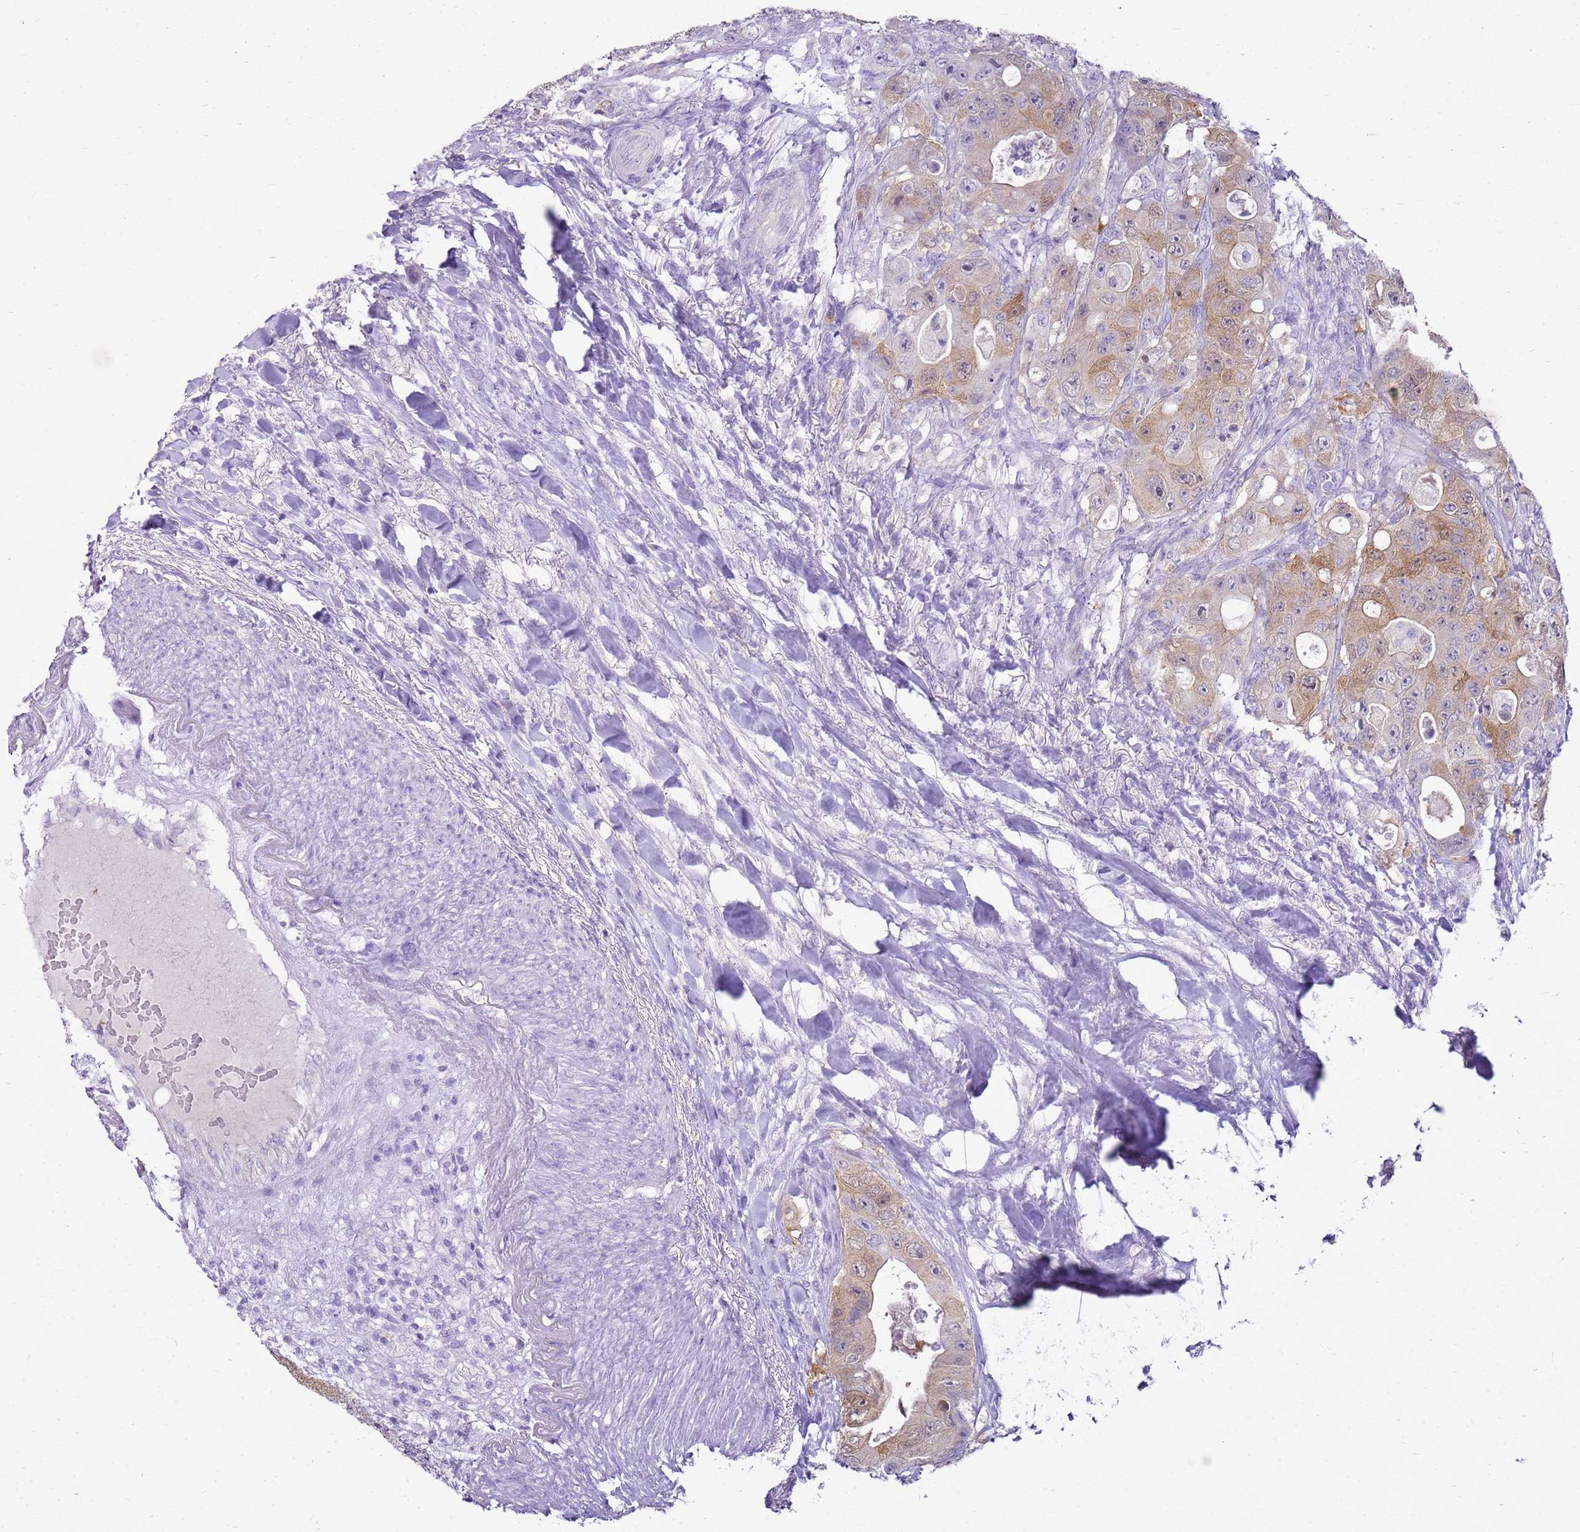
{"staining": {"intensity": "weak", "quantity": "25%-75%", "location": "cytoplasmic/membranous"}, "tissue": "colorectal cancer", "cell_type": "Tumor cells", "image_type": "cancer", "snomed": [{"axis": "morphology", "description": "Adenocarcinoma, NOS"}, {"axis": "topography", "description": "Colon"}], "caption": "A low amount of weak cytoplasmic/membranous expression is present in approximately 25%-75% of tumor cells in colorectal adenocarcinoma tissue. (DAB (3,3'-diaminobenzidine) = brown stain, brightfield microscopy at high magnification).", "gene": "SULT1E1", "patient": {"sex": "female", "age": 46}}